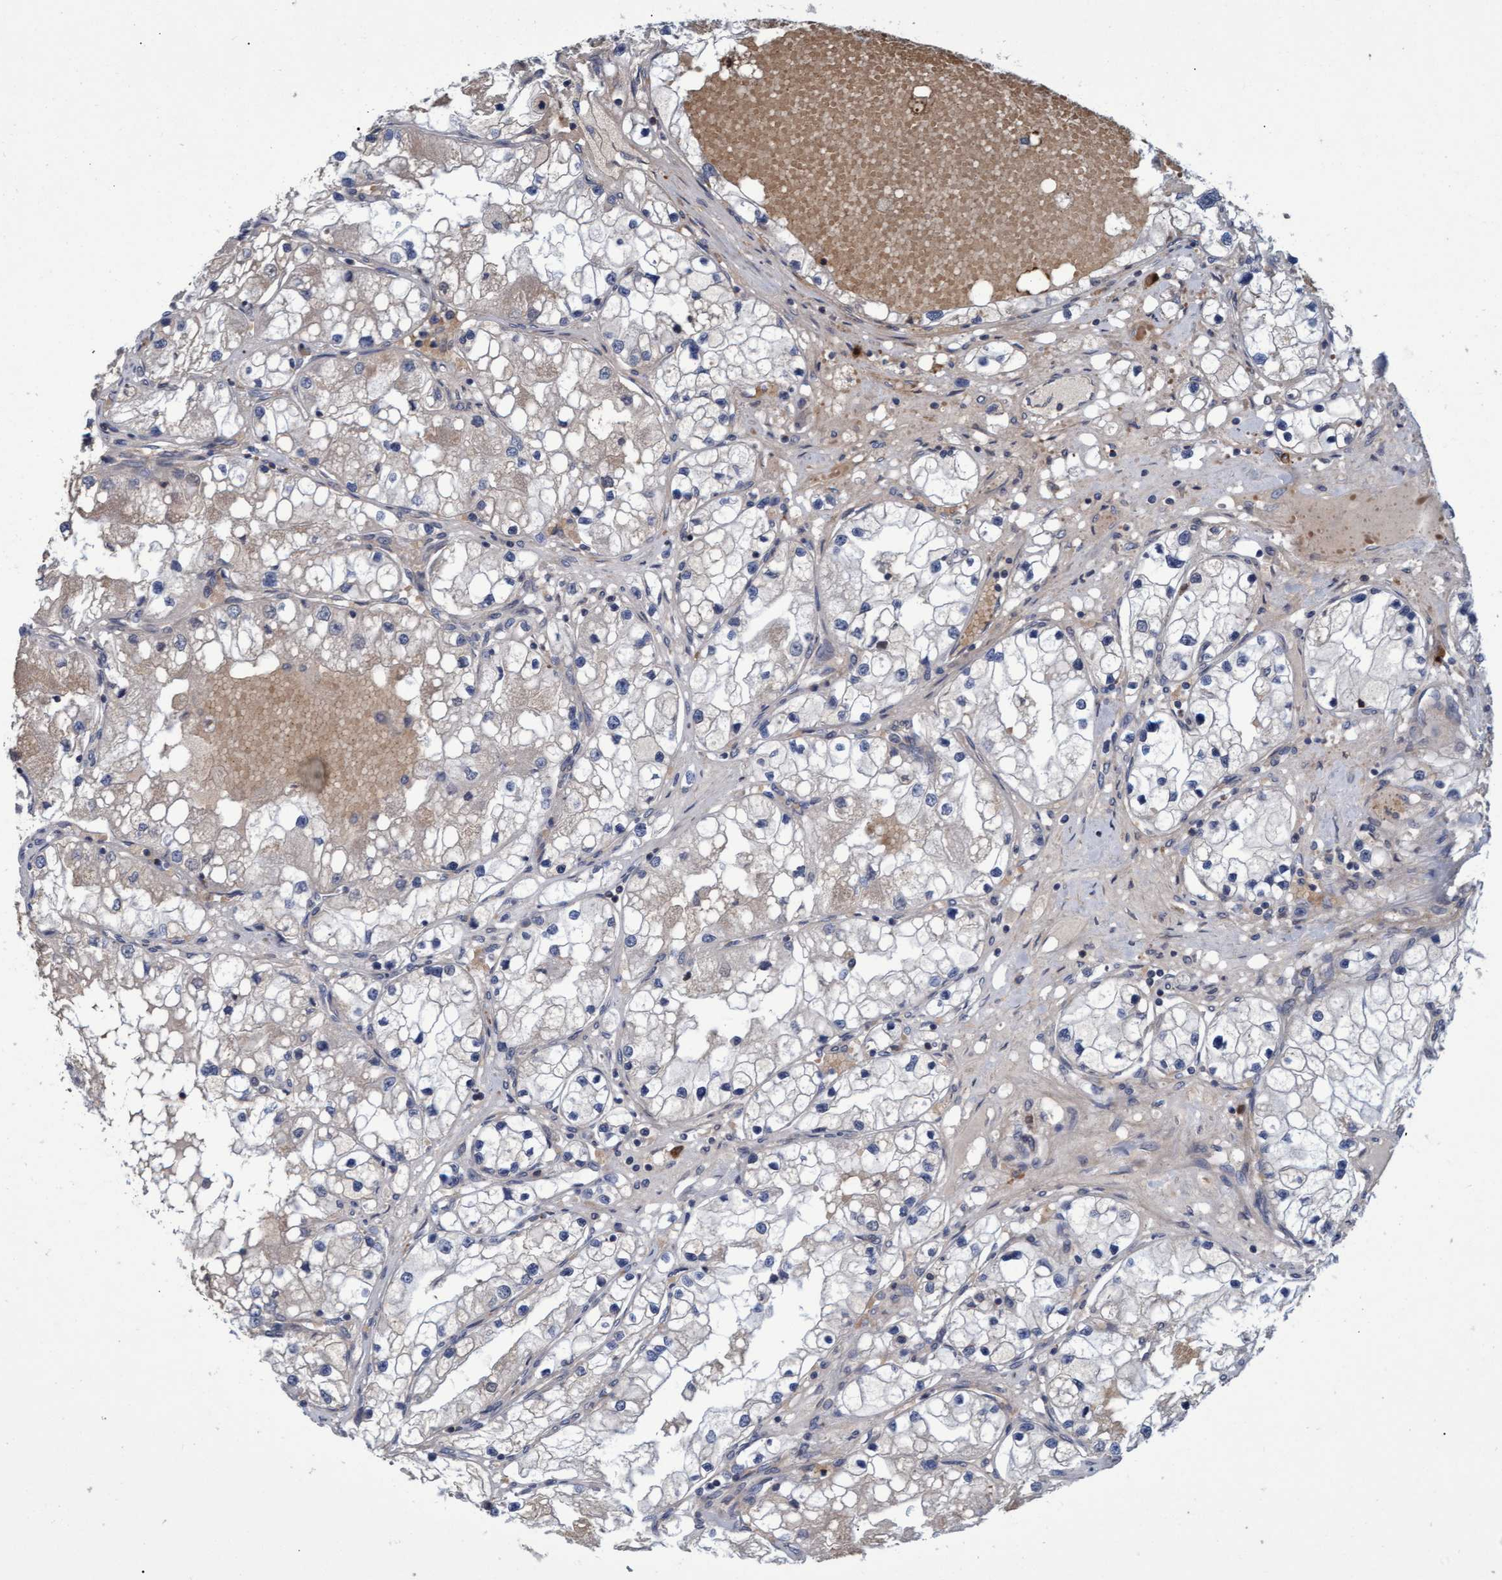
{"staining": {"intensity": "negative", "quantity": "none", "location": "none"}, "tissue": "renal cancer", "cell_type": "Tumor cells", "image_type": "cancer", "snomed": [{"axis": "morphology", "description": "Adenocarcinoma, NOS"}, {"axis": "topography", "description": "Kidney"}], "caption": "The immunohistochemistry (IHC) histopathology image has no significant expression in tumor cells of renal cancer (adenocarcinoma) tissue.", "gene": "NAA15", "patient": {"sex": "male", "age": 68}}